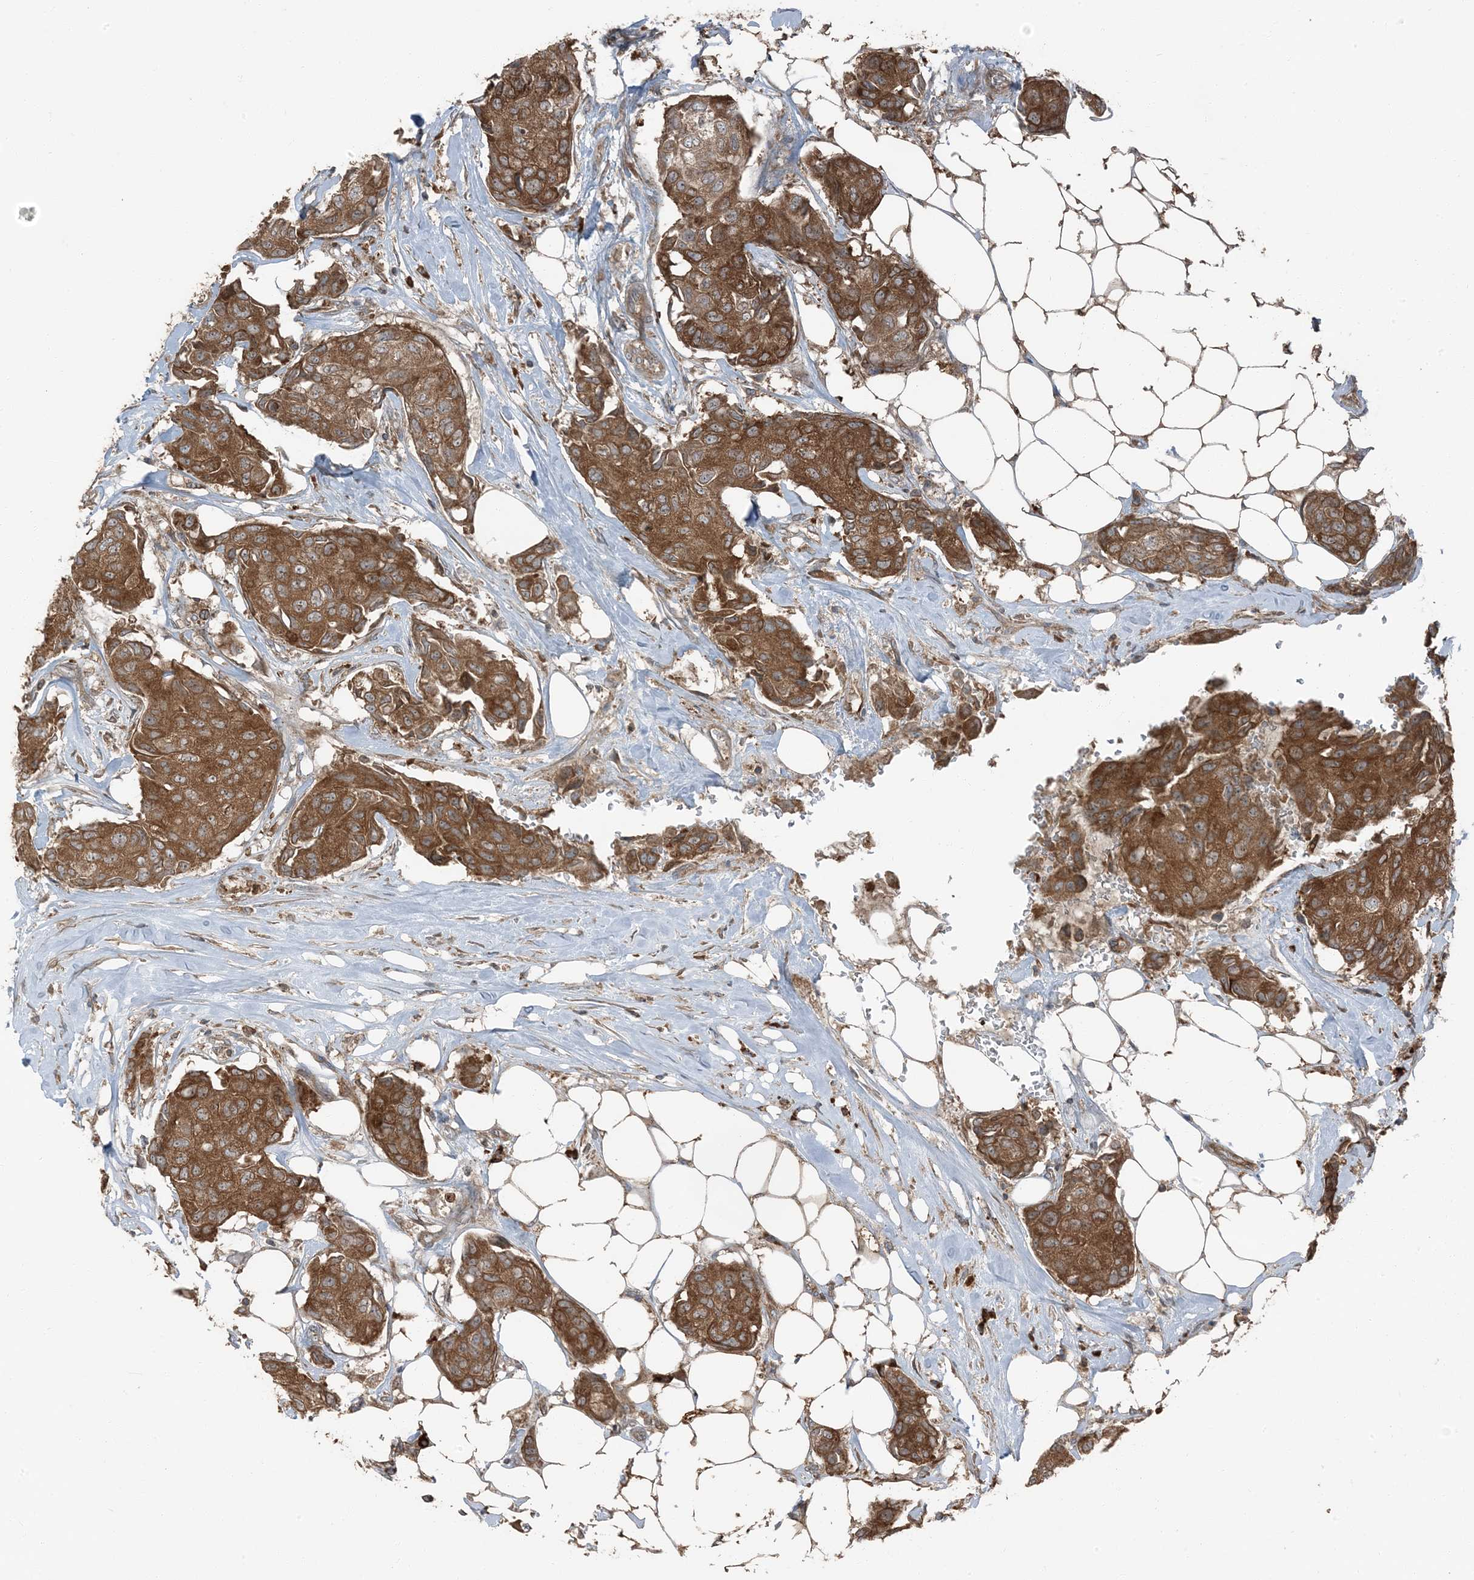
{"staining": {"intensity": "strong", "quantity": ">75%", "location": "cytoplasmic/membranous"}, "tissue": "breast cancer", "cell_type": "Tumor cells", "image_type": "cancer", "snomed": [{"axis": "morphology", "description": "Duct carcinoma"}, {"axis": "topography", "description": "Breast"}], "caption": "IHC histopathology image of human breast invasive ductal carcinoma stained for a protein (brown), which shows high levels of strong cytoplasmic/membranous expression in approximately >75% of tumor cells.", "gene": "RAB3GAP1", "patient": {"sex": "female", "age": 80}}